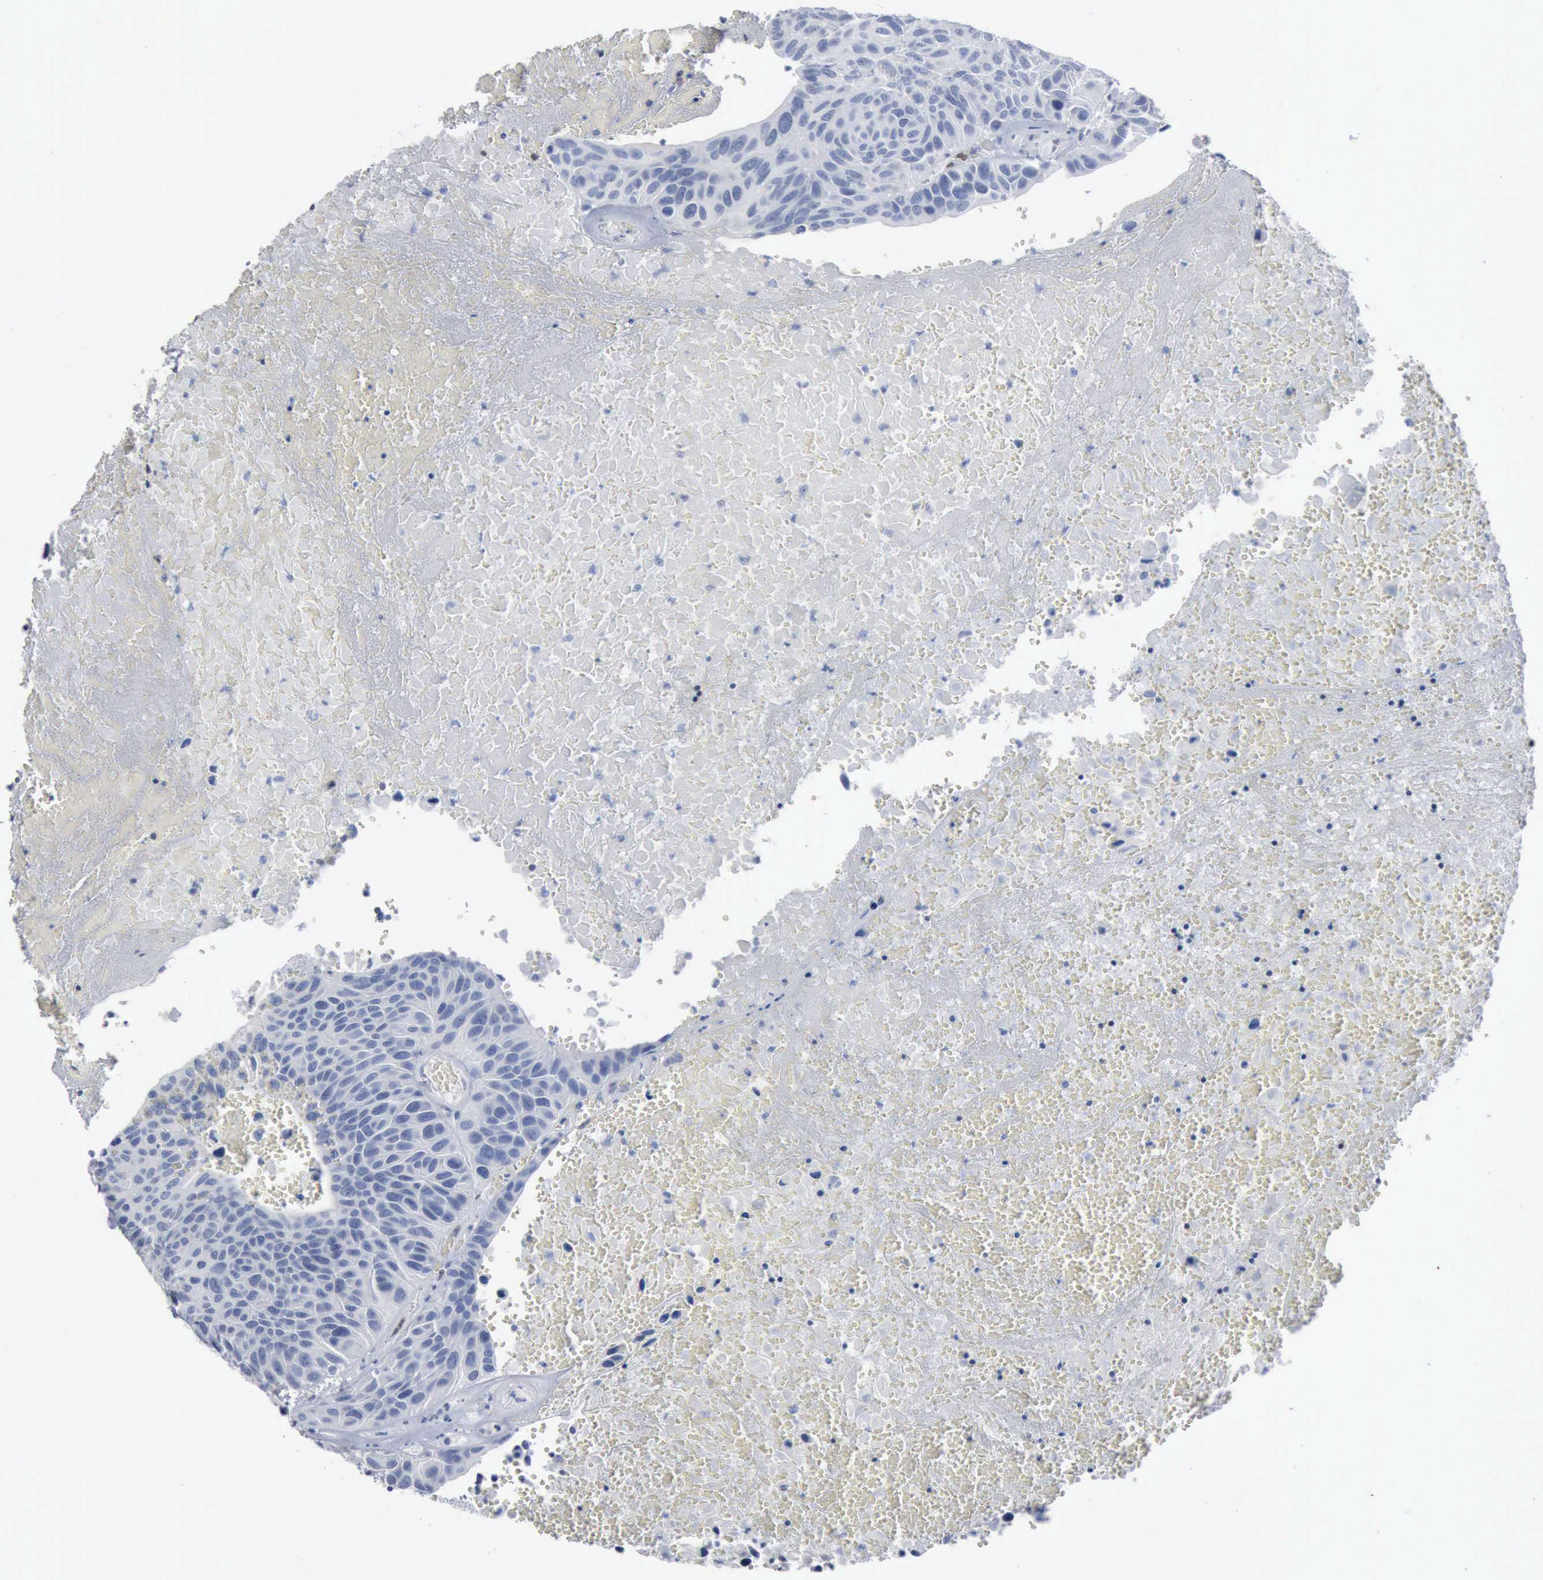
{"staining": {"intensity": "negative", "quantity": "none", "location": "none"}, "tissue": "urothelial cancer", "cell_type": "Tumor cells", "image_type": "cancer", "snomed": [{"axis": "morphology", "description": "Urothelial carcinoma, High grade"}, {"axis": "topography", "description": "Urinary bladder"}], "caption": "Protein analysis of high-grade urothelial carcinoma displays no significant positivity in tumor cells.", "gene": "FGF2", "patient": {"sex": "male", "age": 66}}